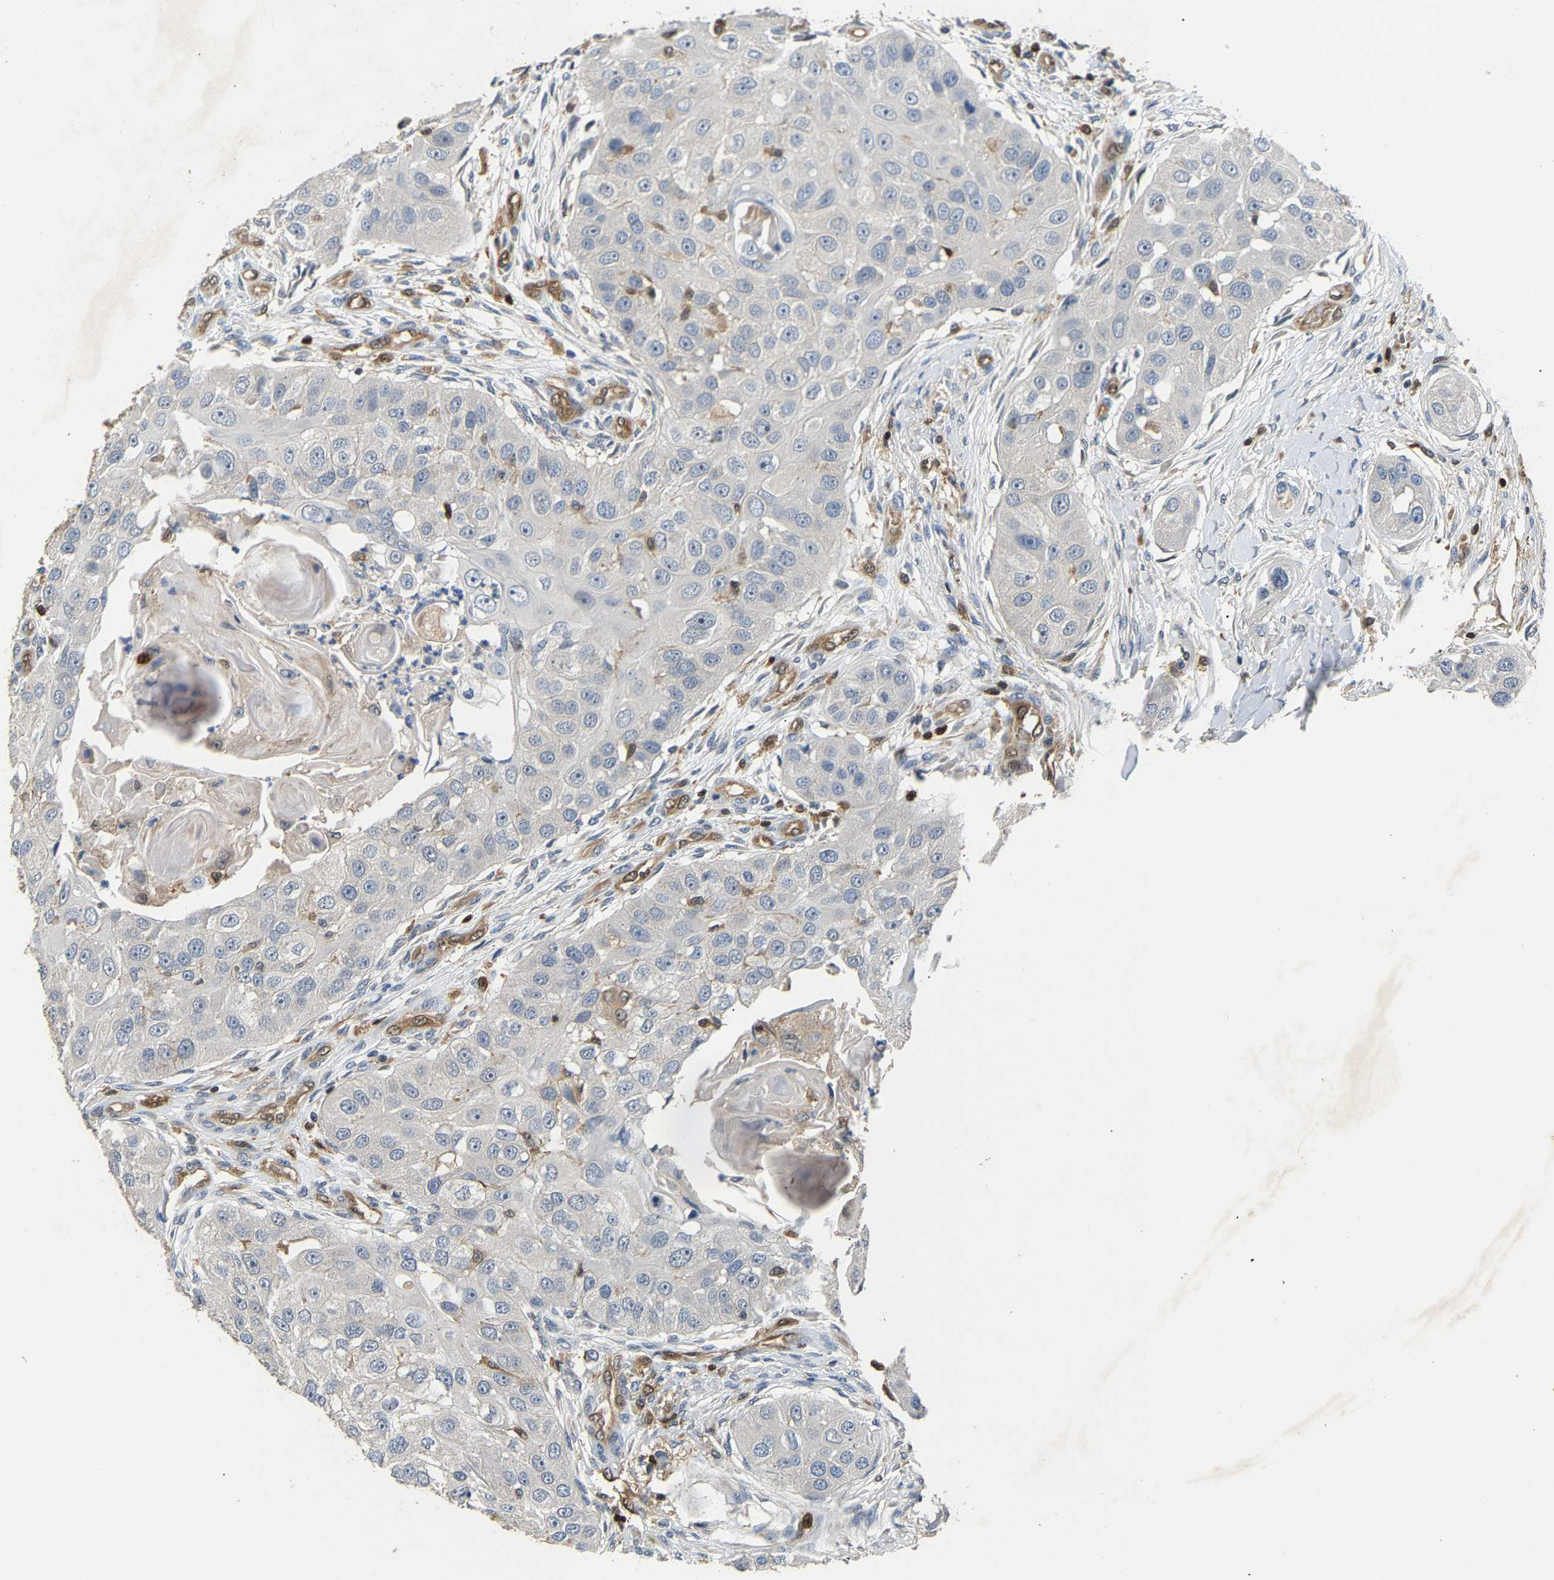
{"staining": {"intensity": "negative", "quantity": "none", "location": "none"}, "tissue": "head and neck cancer", "cell_type": "Tumor cells", "image_type": "cancer", "snomed": [{"axis": "morphology", "description": "Normal tissue, NOS"}, {"axis": "morphology", "description": "Squamous cell carcinoma, NOS"}, {"axis": "topography", "description": "Skeletal muscle"}, {"axis": "topography", "description": "Head-Neck"}], "caption": "Immunohistochemistry (IHC) micrograph of head and neck cancer (squamous cell carcinoma) stained for a protein (brown), which shows no staining in tumor cells.", "gene": "GIMAP7", "patient": {"sex": "male", "age": 51}}